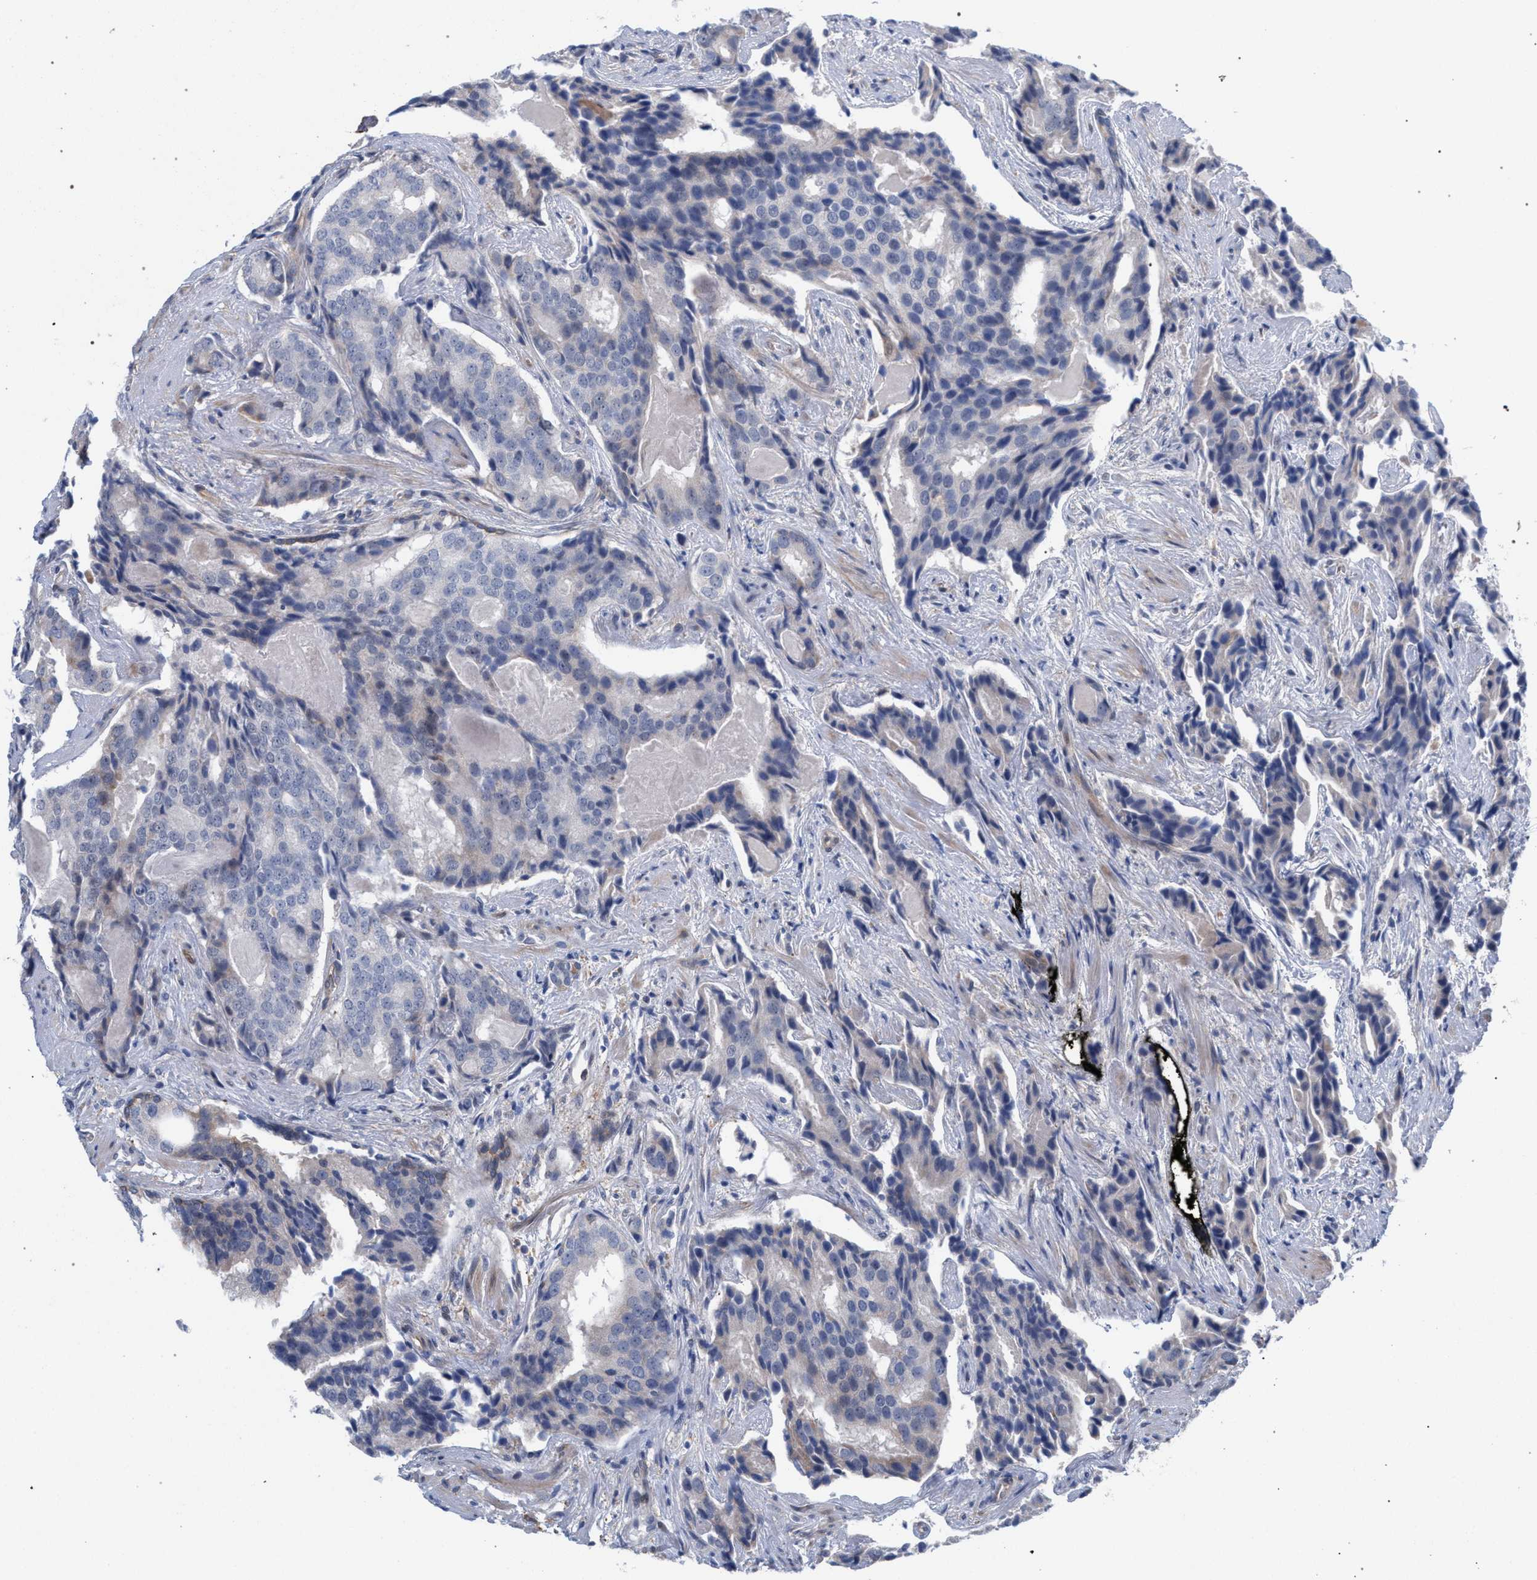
{"staining": {"intensity": "negative", "quantity": "none", "location": "none"}, "tissue": "prostate cancer", "cell_type": "Tumor cells", "image_type": "cancer", "snomed": [{"axis": "morphology", "description": "Adenocarcinoma, High grade"}, {"axis": "topography", "description": "Prostate"}], "caption": "Prostate adenocarcinoma (high-grade) was stained to show a protein in brown. There is no significant positivity in tumor cells.", "gene": "FHOD3", "patient": {"sex": "male", "age": 58}}